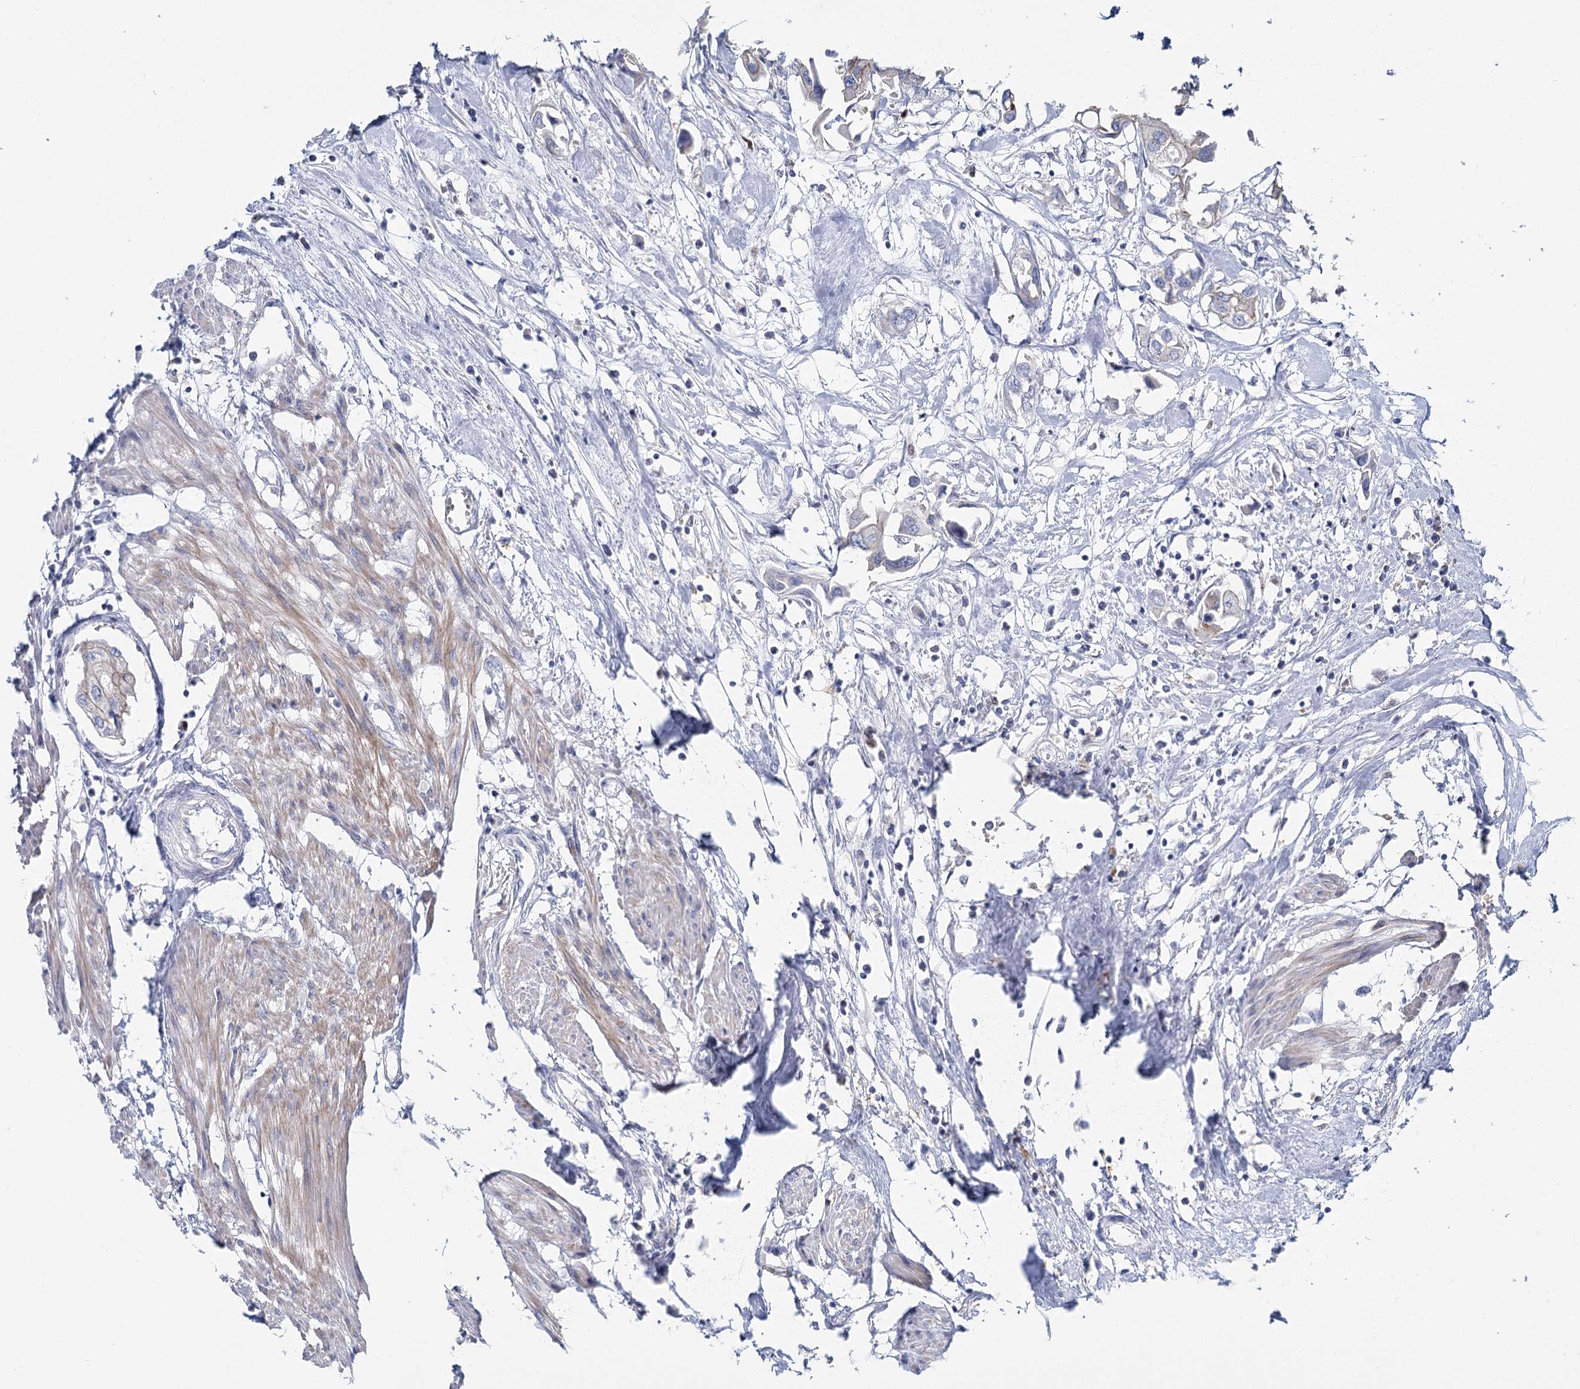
{"staining": {"intensity": "negative", "quantity": "none", "location": "none"}, "tissue": "urothelial cancer", "cell_type": "Tumor cells", "image_type": "cancer", "snomed": [{"axis": "morphology", "description": "Urothelial carcinoma, High grade"}, {"axis": "topography", "description": "Urinary bladder"}], "caption": "Urothelial carcinoma (high-grade) was stained to show a protein in brown. There is no significant positivity in tumor cells. (Stains: DAB (3,3'-diaminobenzidine) immunohistochemistry with hematoxylin counter stain, Microscopy: brightfield microscopy at high magnification).", "gene": "IGSF3", "patient": {"sex": "male", "age": 64}}